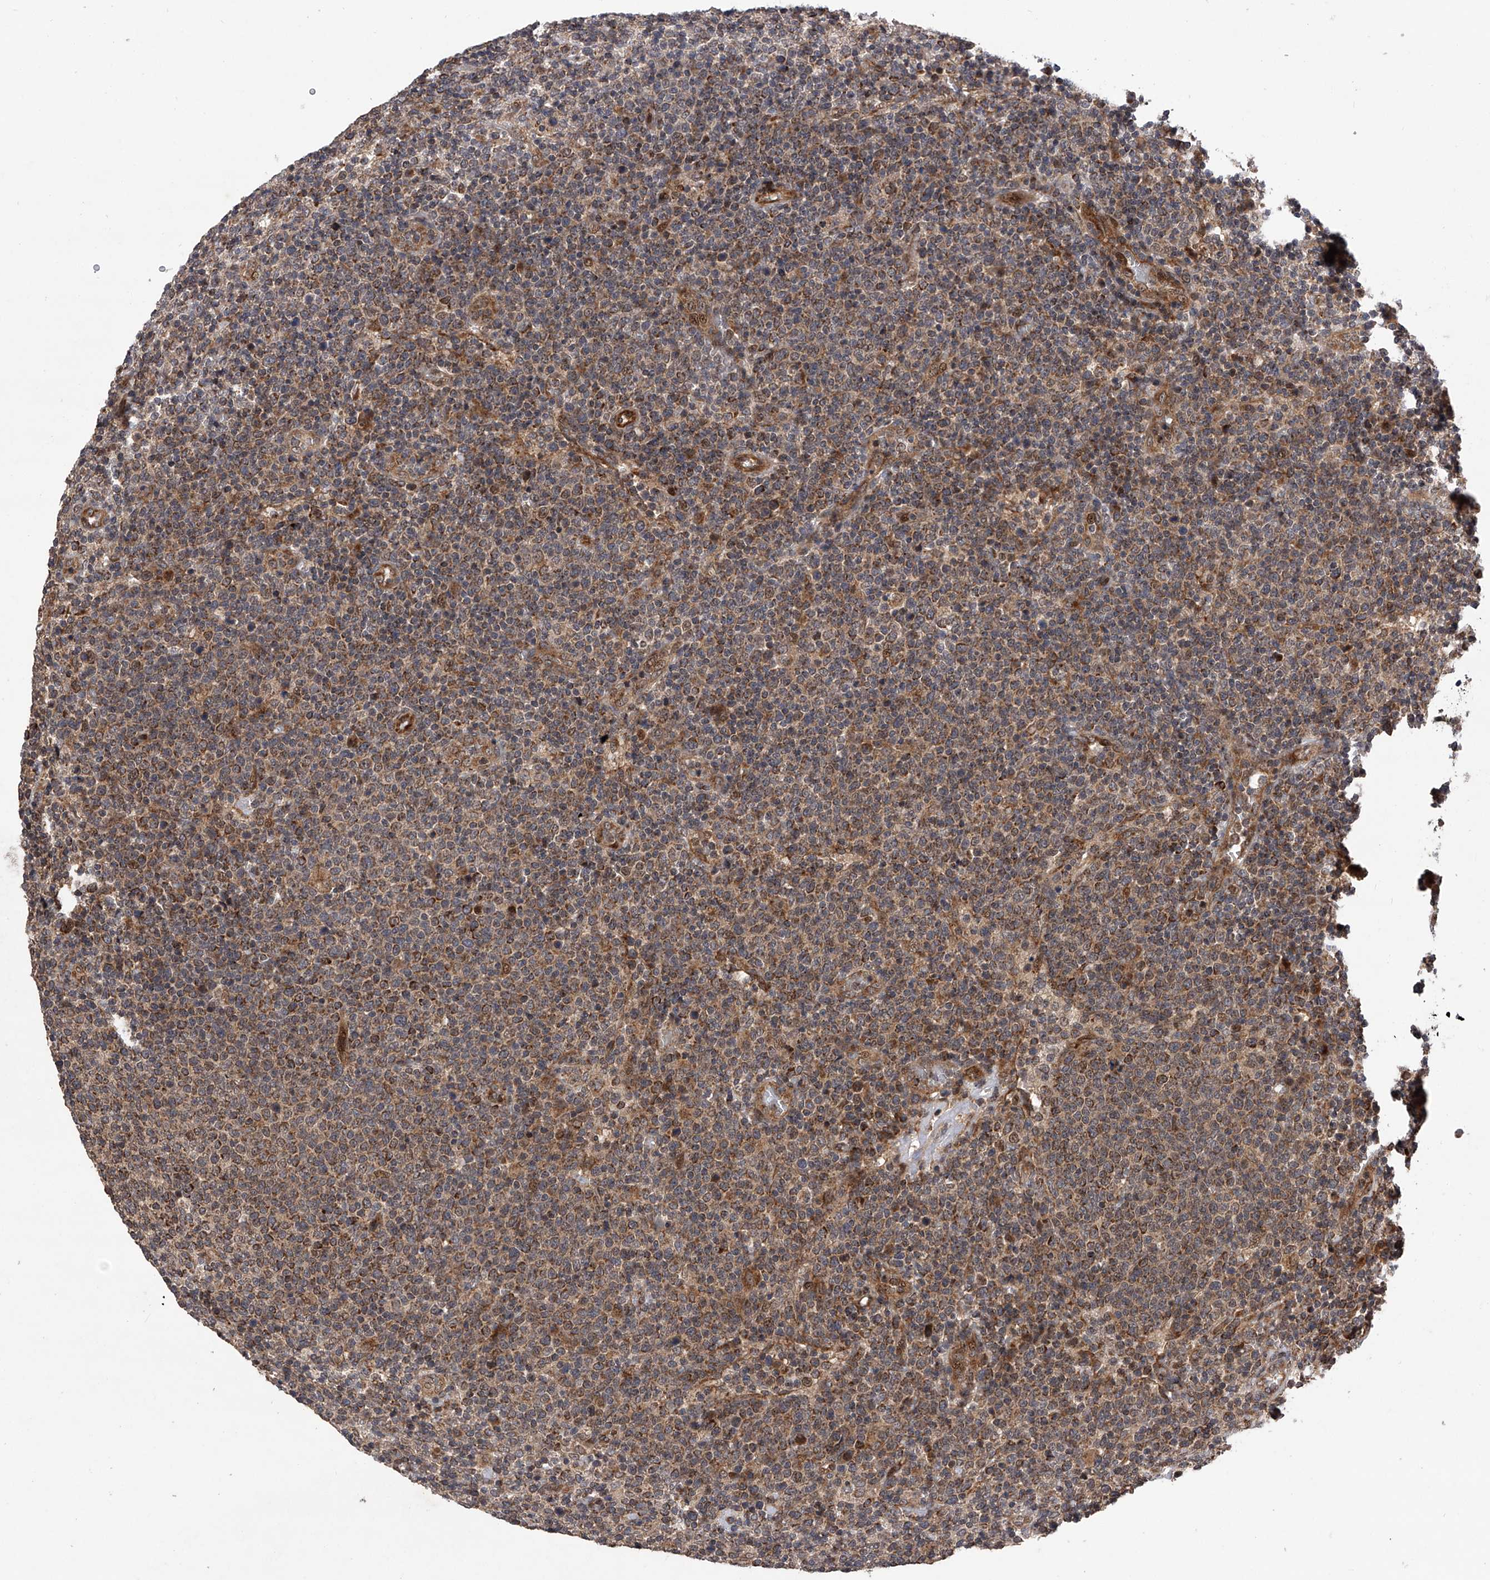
{"staining": {"intensity": "moderate", "quantity": ">75%", "location": "cytoplasmic/membranous"}, "tissue": "lymphoma", "cell_type": "Tumor cells", "image_type": "cancer", "snomed": [{"axis": "morphology", "description": "Malignant lymphoma, non-Hodgkin's type, High grade"}, {"axis": "topography", "description": "Lymph node"}], "caption": "Lymphoma tissue displays moderate cytoplasmic/membranous staining in approximately >75% of tumor cells The protein of interest is shown in brown color, while the nuclei are stained blue.", "gene": "MAP3K11", "patient": {"sex": "male", "age": 61}}